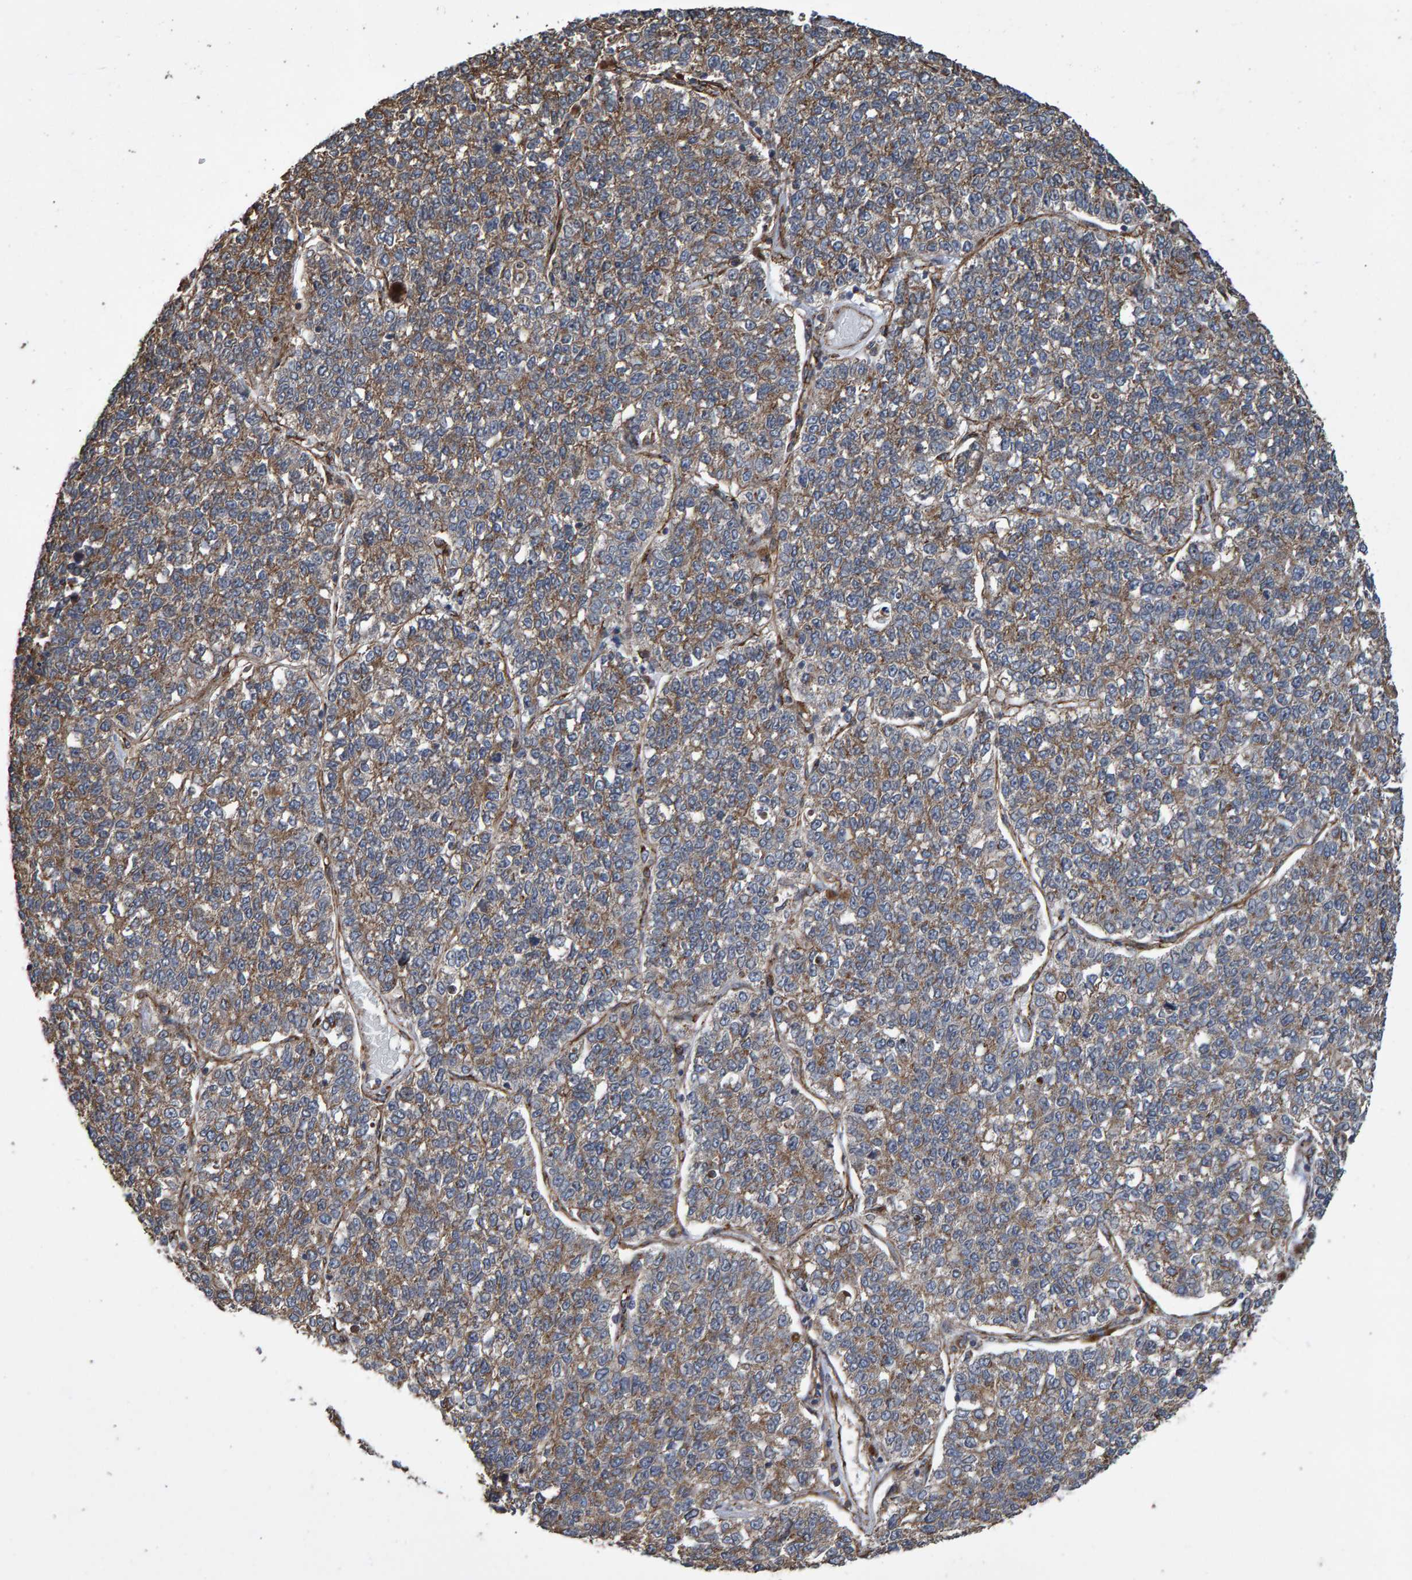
{"staining": {"intensity": "moderate", "quantity": ">75%", "location": "cytoplasmic/membranous"}, "tissue": "lung cancer", "cell_type": "Tumor cells", "image_type": "cancer", "snomed": [{"axis": "morphology", "description": "Adenocarcinoma, NOS"}, {"axis": "topography", "description": "Lung"}], "caption": "Immunohistochemical staining of lung cancer (adenocarcinoma) reveals moderate cytoplasmic/membranous protein positivity in approximately >75% of tumor cells.", "gene": "TRIM68", "patient": {"sex": "male", "age": 49}}